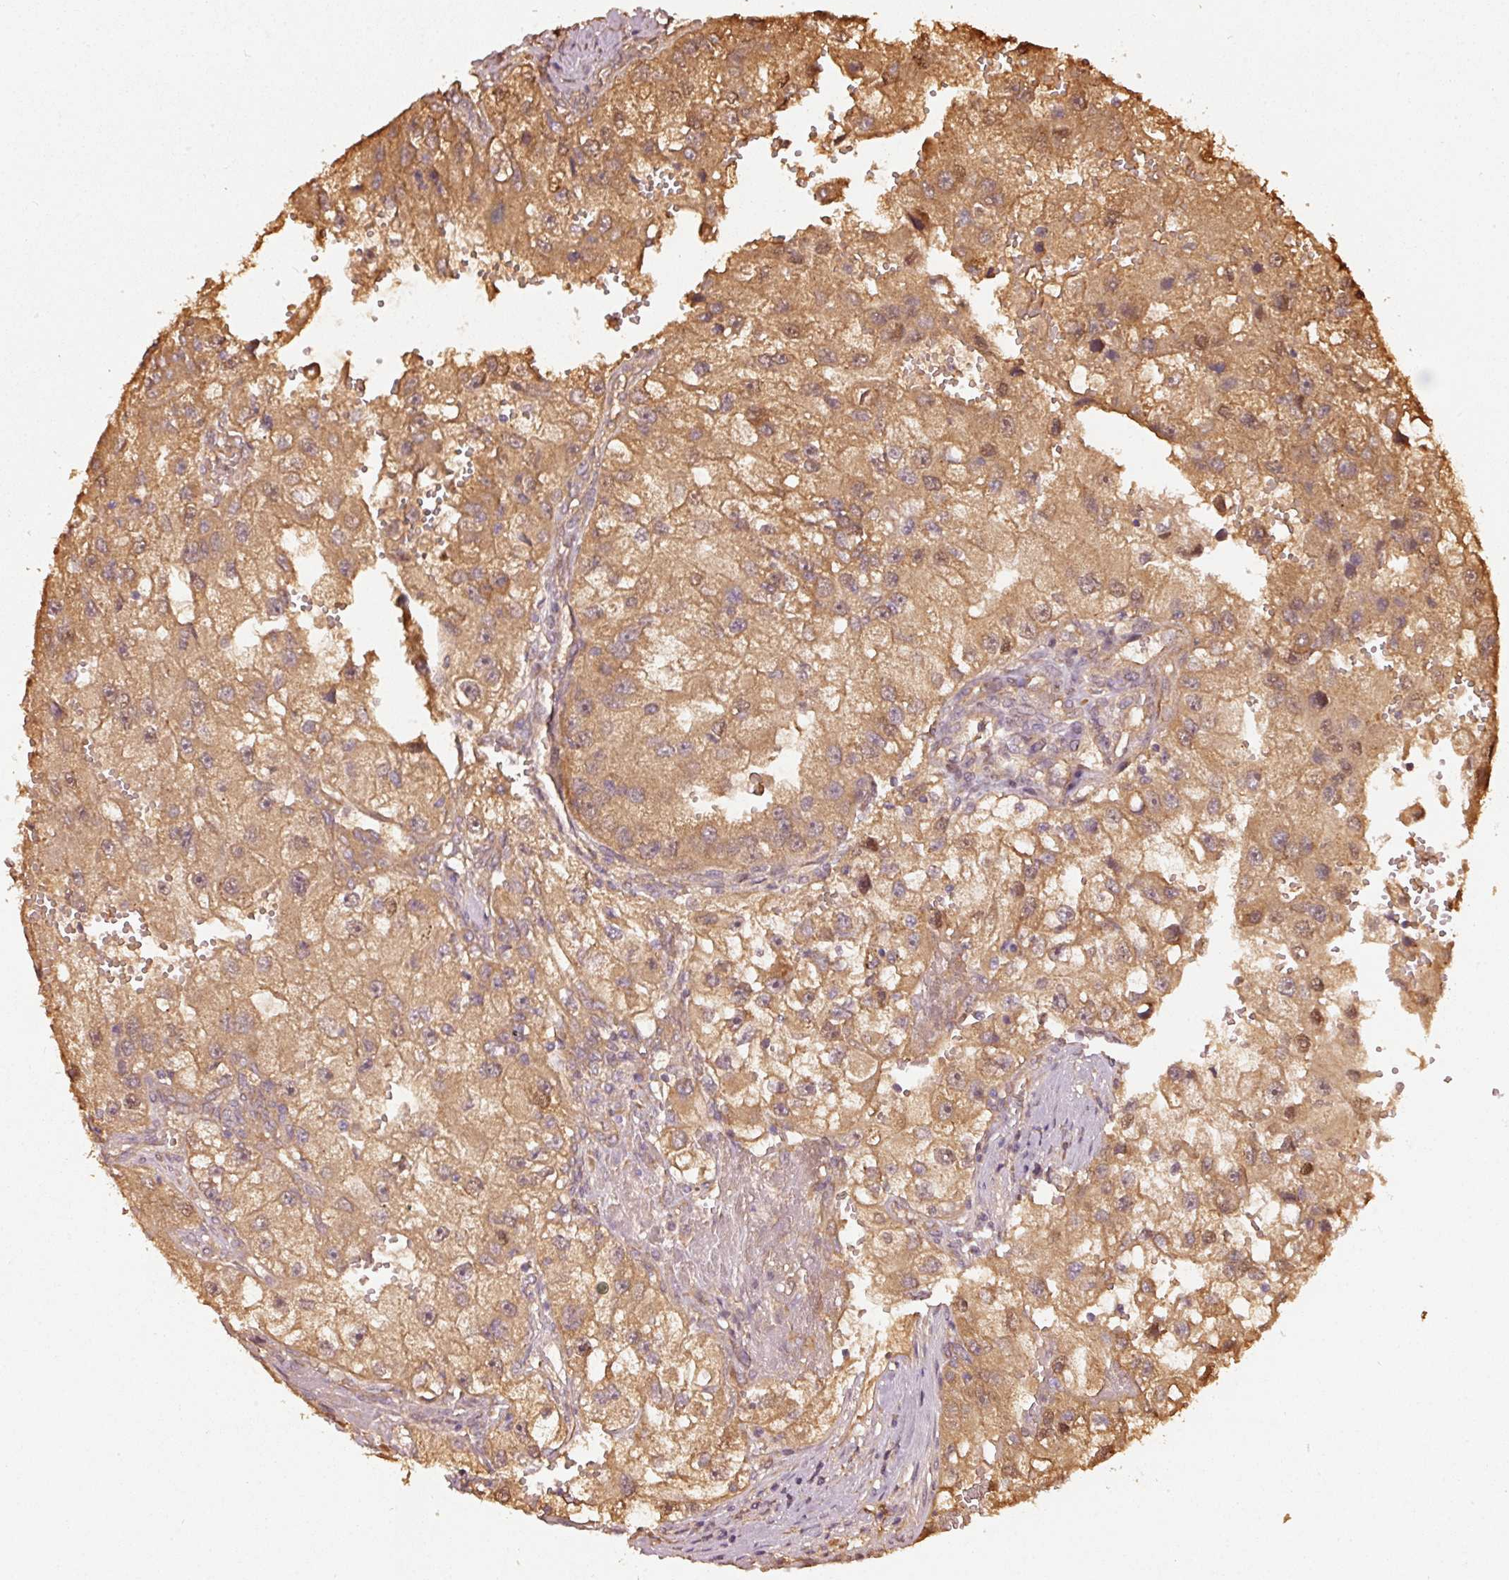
{"staining": {"intensity": "moderate", "quantity": ">75%", "location": "cytoplasmic/membranous"}, "tissue": "renal cancer", "cell_type": "Tumor cells", "image_type": "cancer", "snomed": [{"axis": "morphology", "description": "Adenocarcinoma, NOS"}, {"axis": "topography", "description": "Kidney"}], "caption": "Renal cancer (adenocarcinoma) was stained to show a protein in brown. There is medium levels of moderate cytoplasmic/membranous expression in about >75% of tumor cells.", "gene": "STAU1", "patient": {"sex": "male", "age": 63}}